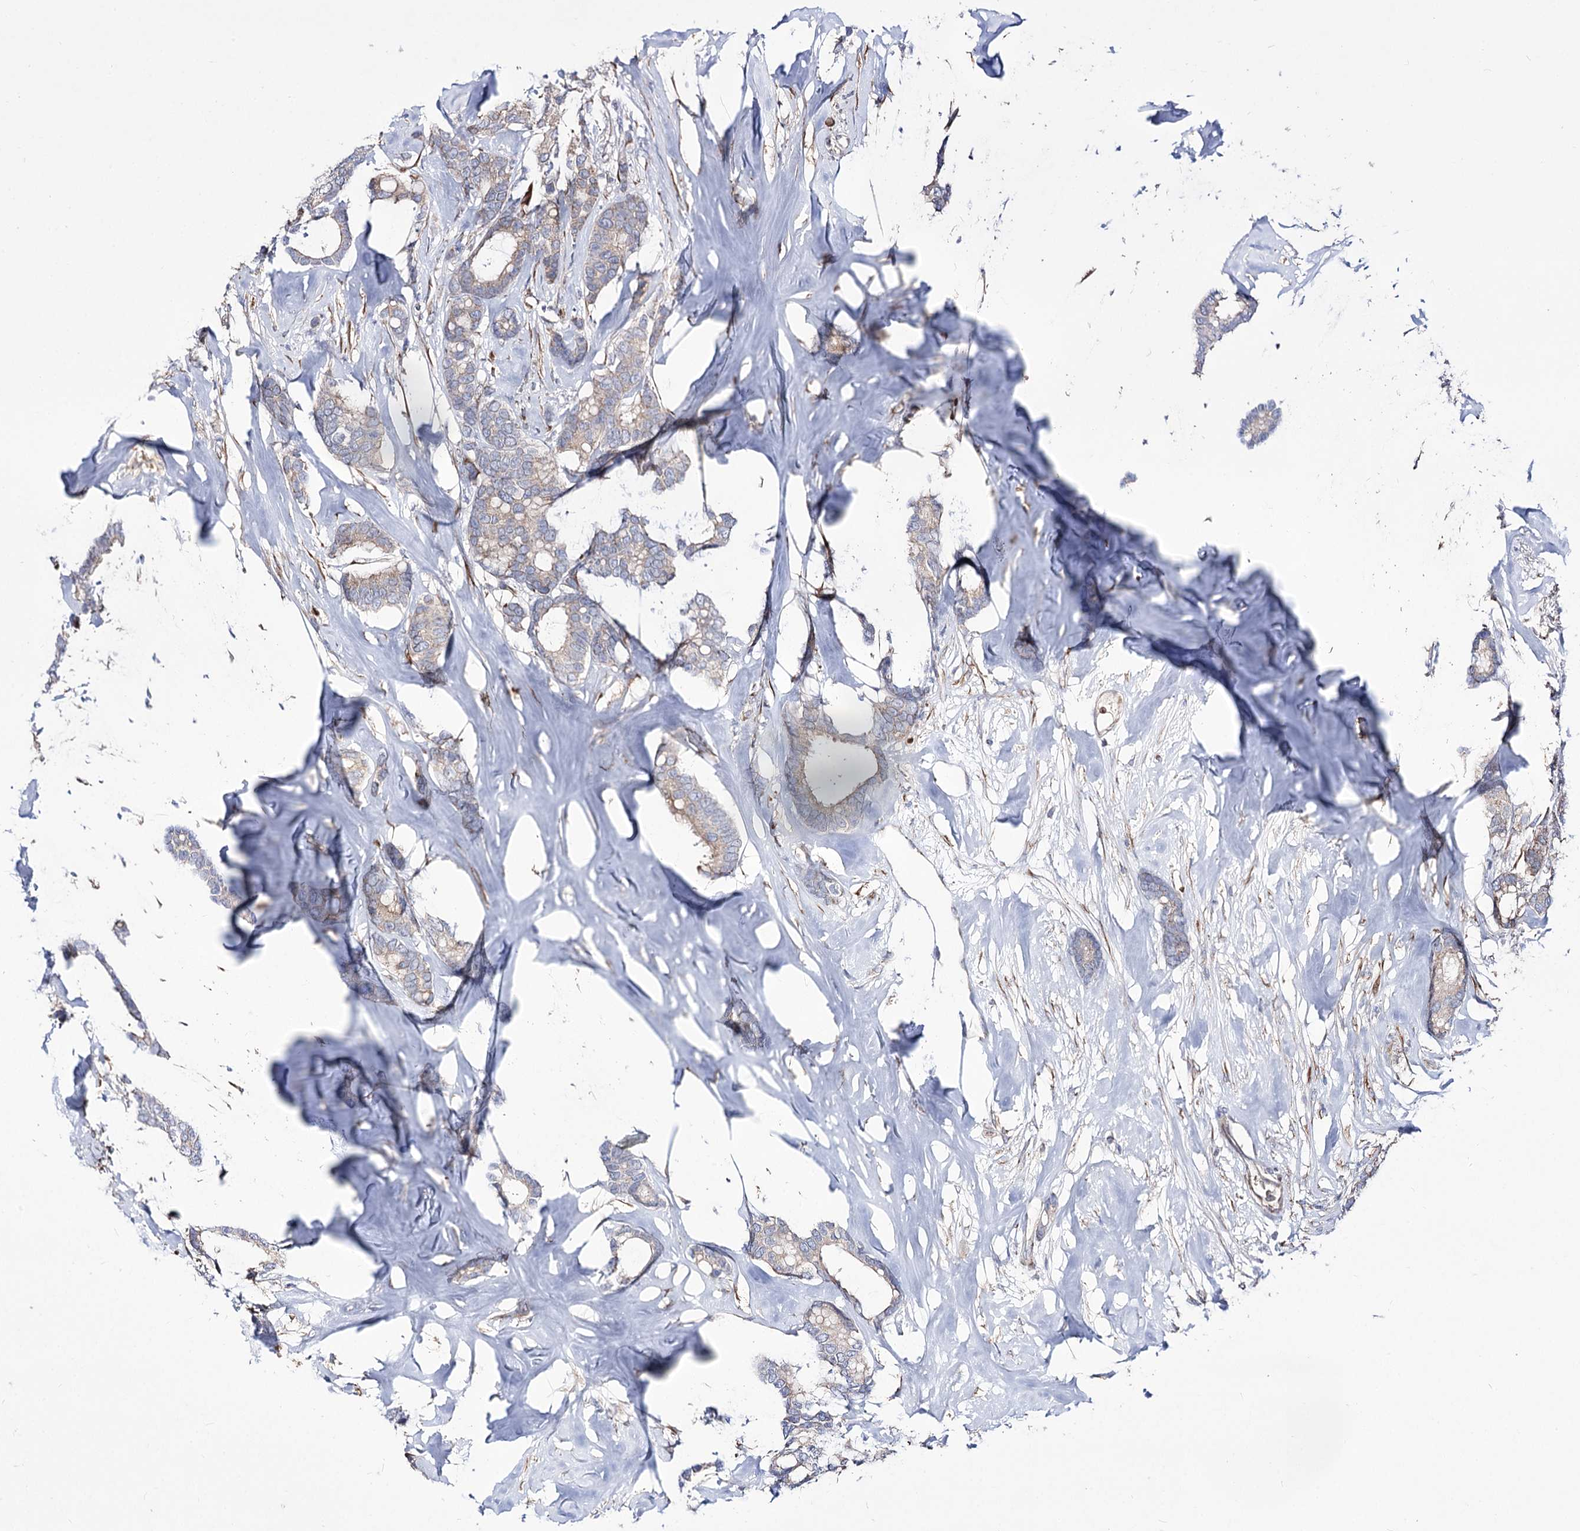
{"staining": {"intensity": "weak", "quantity": "<25%", "location": "cytoplasmic/membranous"}, "tissue": "breast cancer", "cell_type": "Tumor cells", "image_type": "cancer", "snomed": [{"axis": "morphology", "description": "Duct carcinoma"}, {"axis": "topography", "description": "Breast"}], "caption": "This is an IHC histopathology image of invasive ductal carcinoma (breast). There is no staining in tumor cells.", "gene": "OSBPL5", "patient": {"sex": "female", "age": 87}}